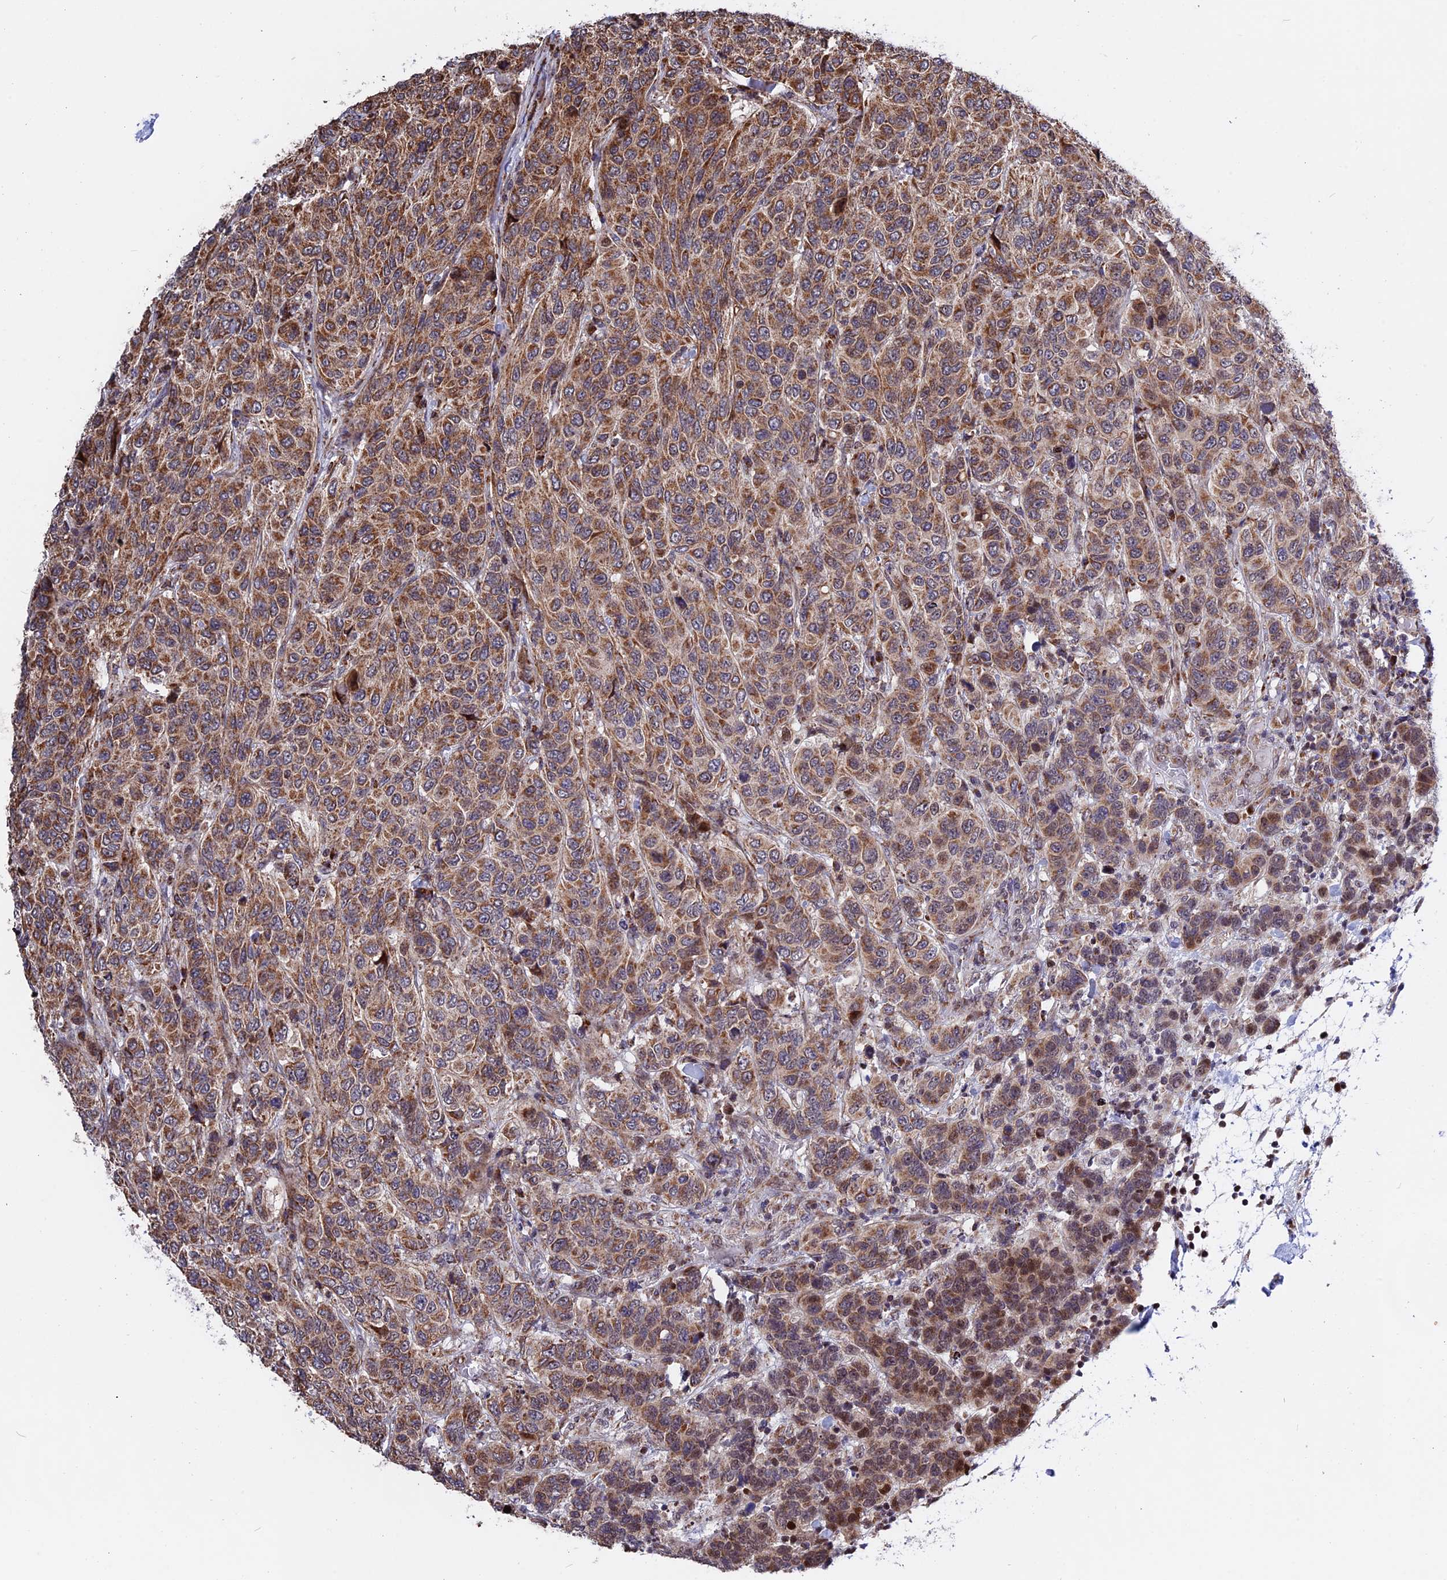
{"staining": {"intensity": "moderate", "quantity": ">75%", "location": "cytoplasmic/membranous"}, "tissue": "breast cancer", "cell_type": "Tumor cells", "image_type": "cancer", "snomed": [{"axis": "morphology", "description": "Duct carcinoma"}, {"axis": "topography", "description": "Breast"}], "caption": "Protein expression analysis of human infiltrating ductal carcinoma (breast) reveals moderate cytoplasmic/membranous positivity in approximately >75% of tumor cells.", "gene": "FAM174C", "patient": {"sex": "female", "age": 55}}